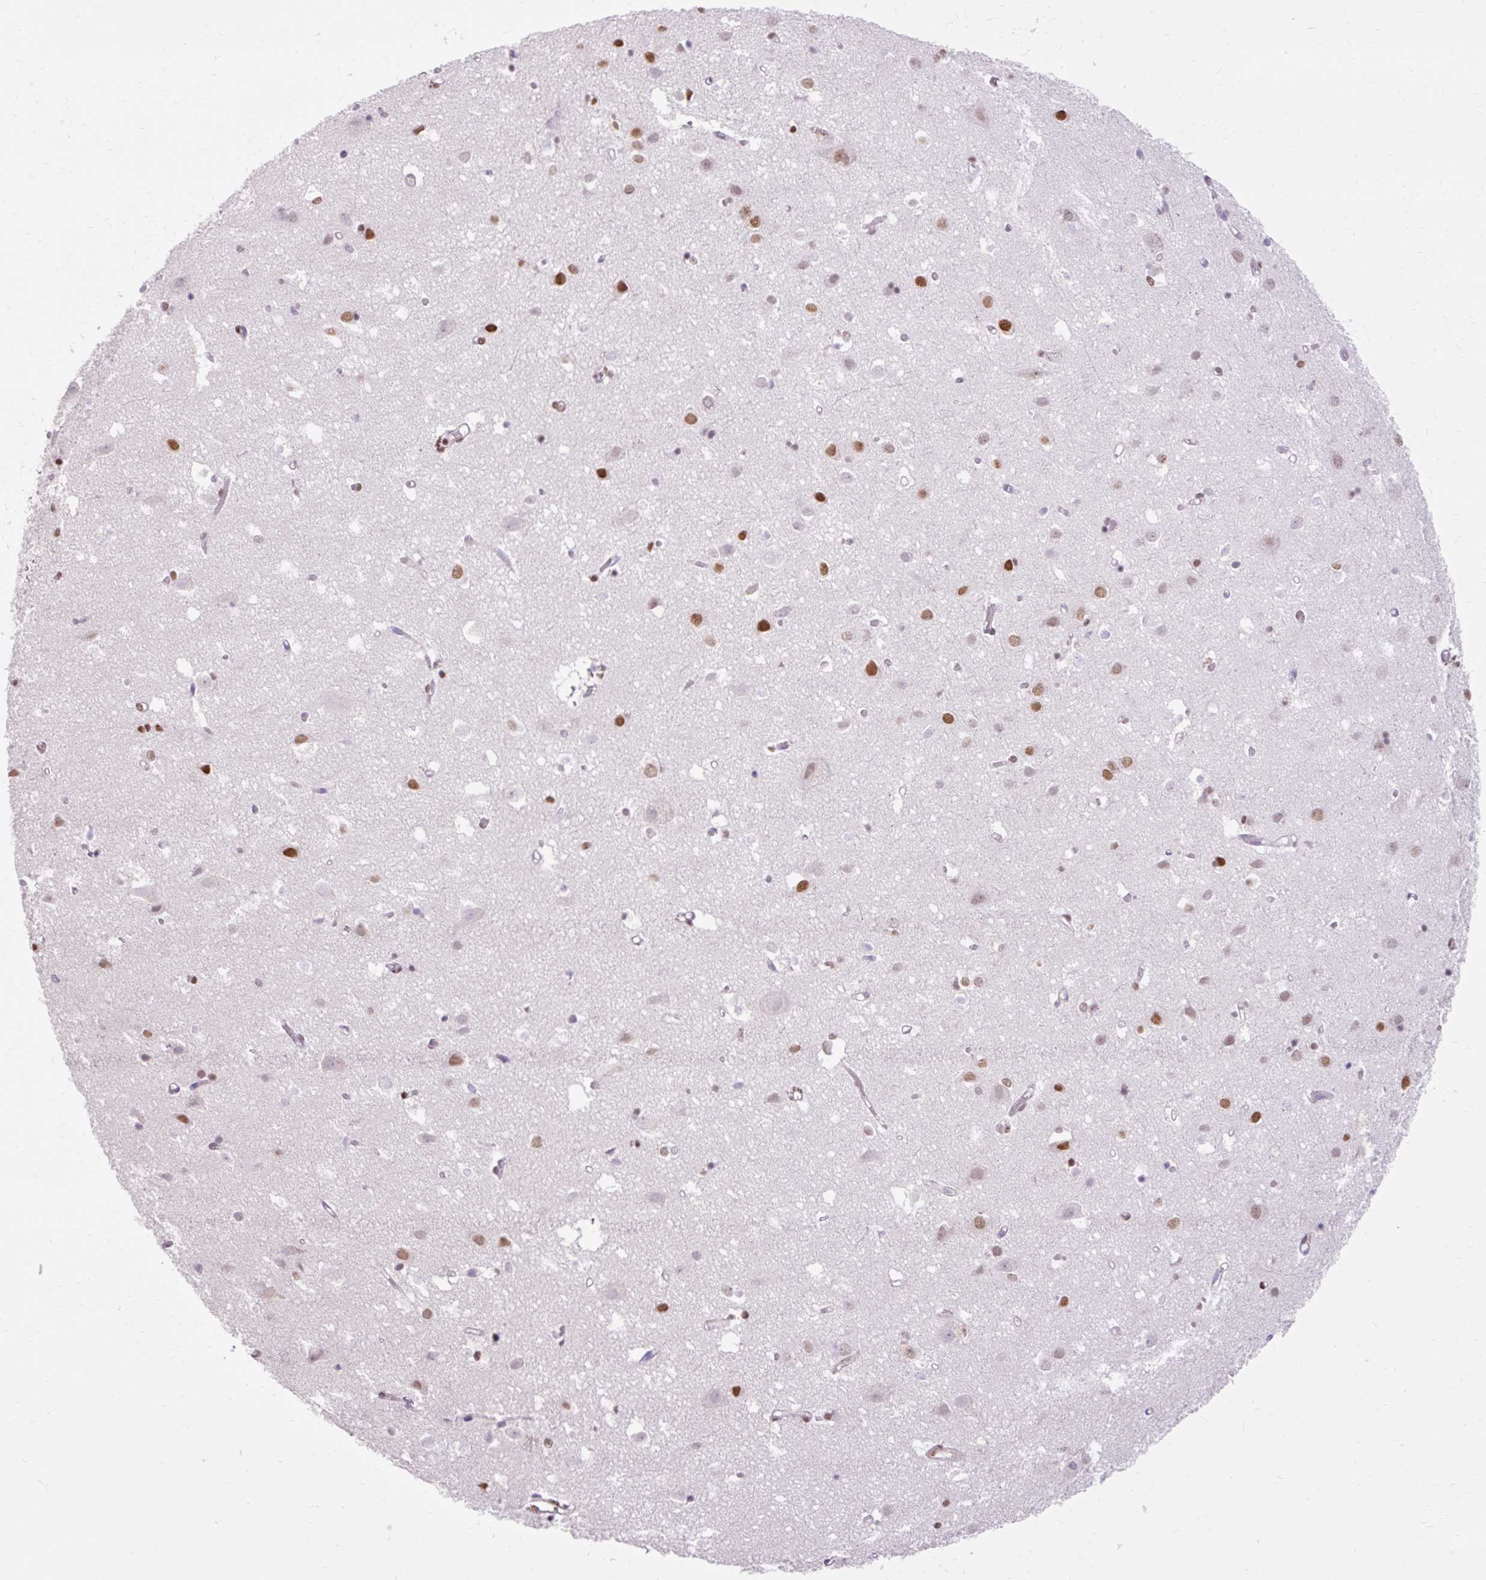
{"staining": {"intensity": "moderate", "quantity": "25%-75%", "location": "nuclear"}, "tissue": "cerebral cortex", "cell_type": "Endothelial cells", "image_type": "normal", "snomed": [{"axis": "morphology", "description": "Normal tissue, NOS"}, {"axis": "topography", "description": "Cerebral cortex"}], "caption": "Benign cerebral cortex was stained to show a protein in brown. There is medium levels of moderate nuclear positivity in approximately 25%-75% of endothelial cells. Ihc stains the protein in brown and the nuclei are stained blue.", "gene": "ENSG00000261832", "patient": {"sex": "male", "age": 70}}